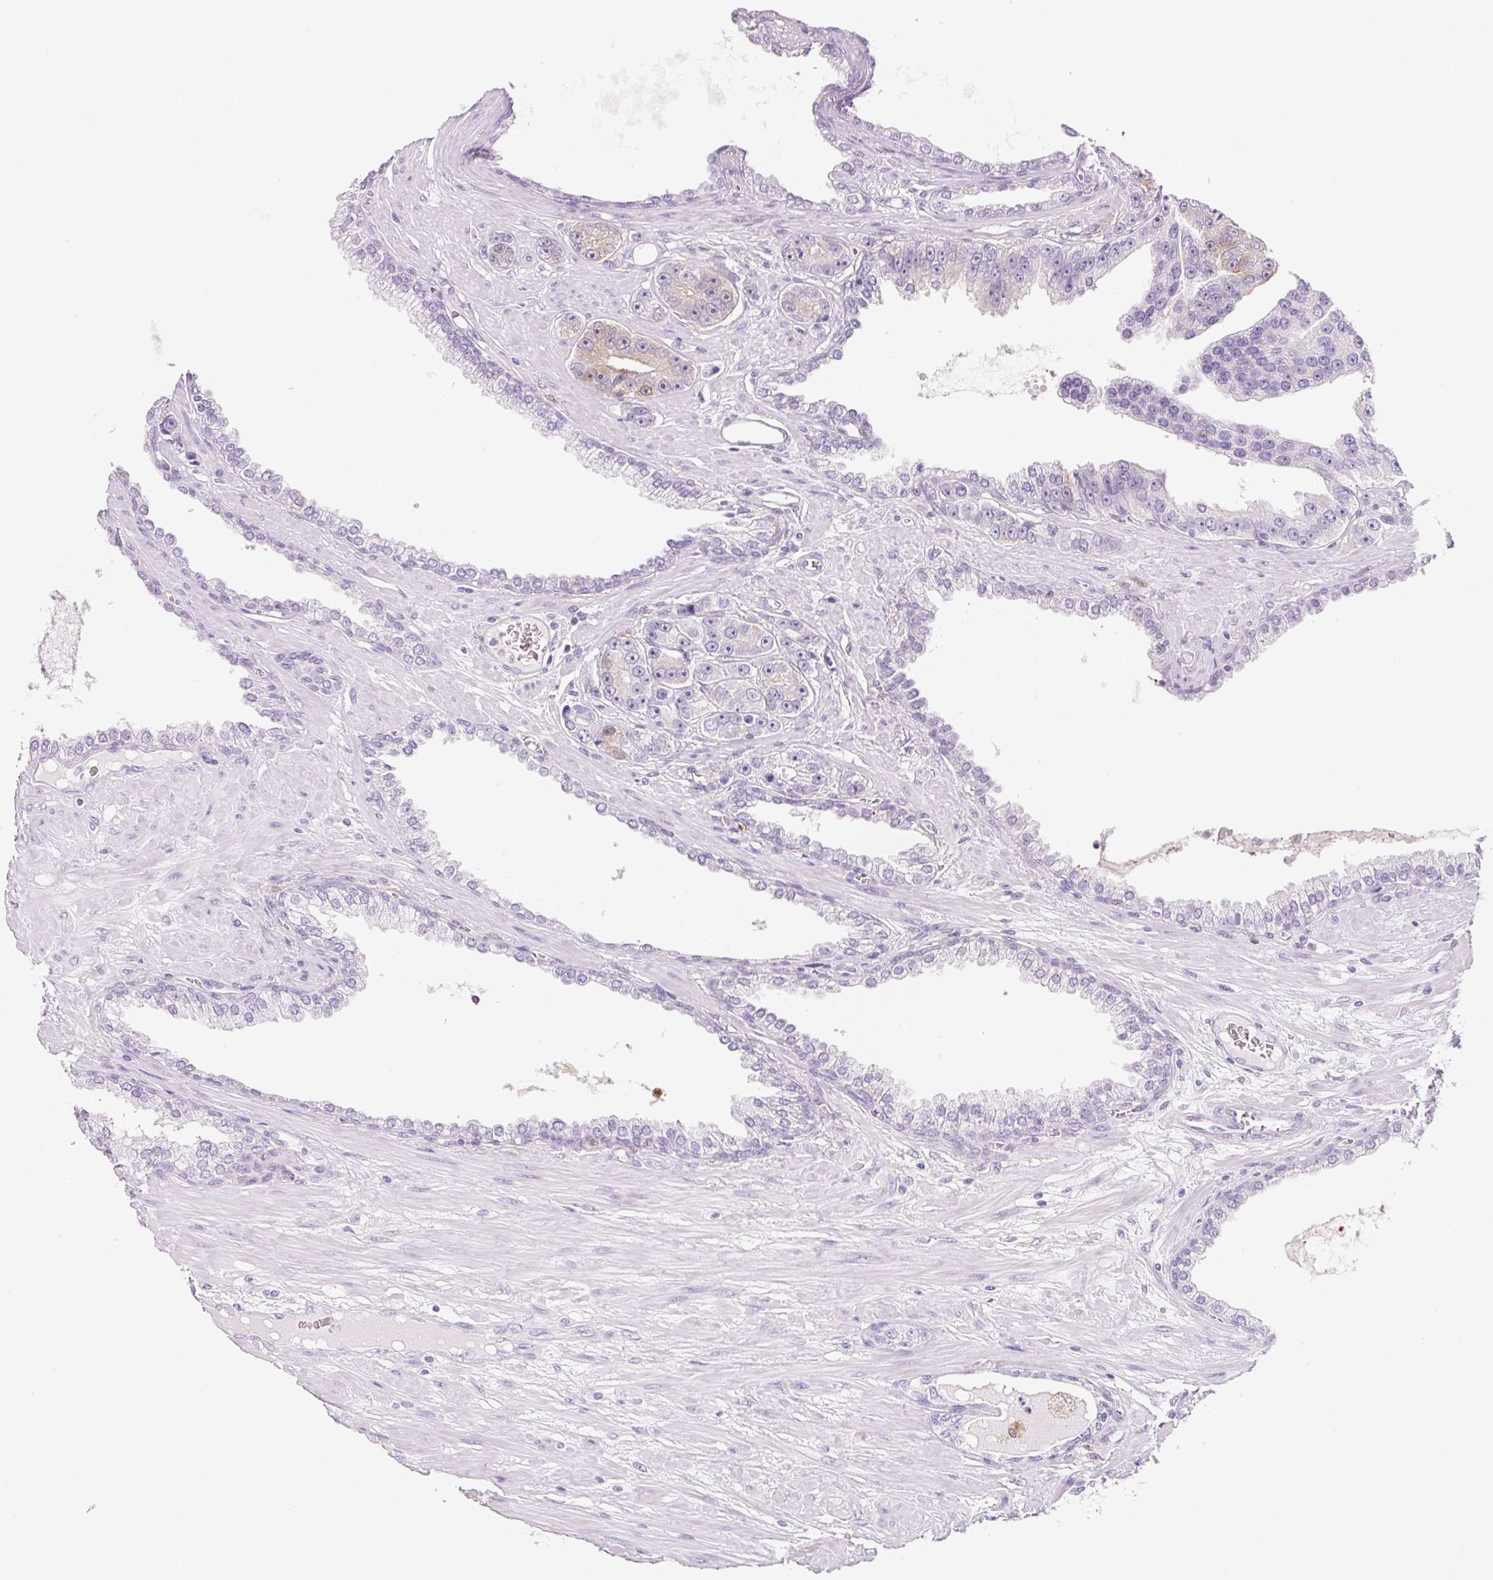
{"staining": {"intensity": "negative", "quantity": "none", "location": "none"}, "tissue": "prostate cancer", "cell_type": "Tumor cells", "image_type": "cancer", "snomed": [{"axis": "morphology", "description": "Adenocarcinoma, High grade"}, {"axis": "topography", "description": "Prostate"}], "caption": "Immunohistochemistry photomicrograph of neoplastic tissue: prostate cancer (adenocarcinoma (high-grade)) stained with DAB (3,3'-diaminobenzidine) demonstrates no significant protein expression in tumor cells.", "gene": "FABP5", "patient": {"sex": "male", "age": 71}}